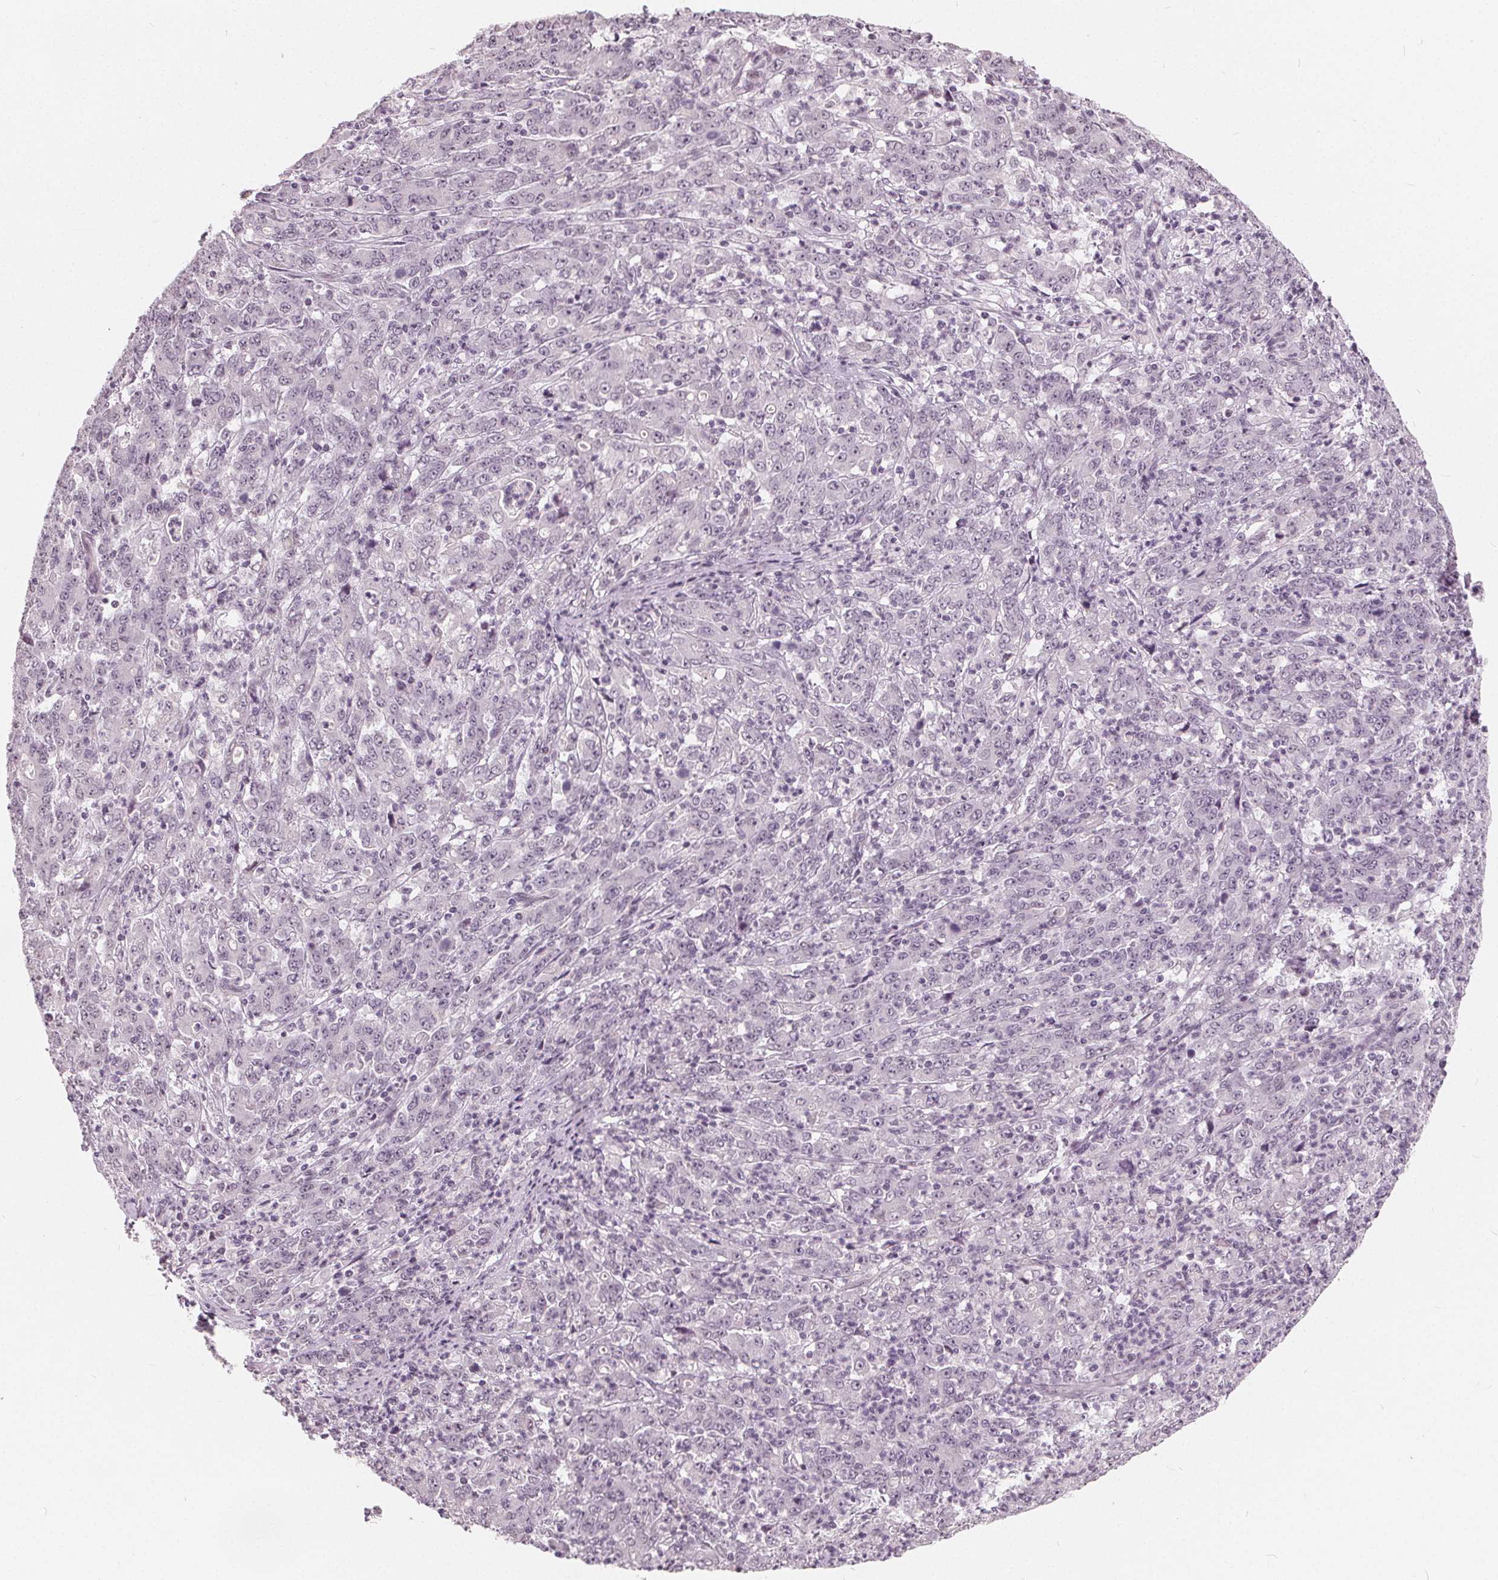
{"staining": {"intensity": "weak", "quantity": "<25%", "location": "nuclear"}, "tissue": "stomach cancer", "cell_type": "Tumor cells", "image_type": "cancer", "snomed": [{"axis": "morphology", "description": "Adenocarcinoma, NOS"}, {"axis": "topography", "description": "Stomach, lower"}], "caption": "An IHC photomicrograph of stomach cancer is shown. There is no staining in tumor cells of stomach cancer. (Stains: DAB immunohistochemistry (IHC) with hematoxylin counter stain, Microscopy: brightfield microscopy at high magnification).", "gene": "NUP210L", "patient": {"sex": "female", "age": 71}}